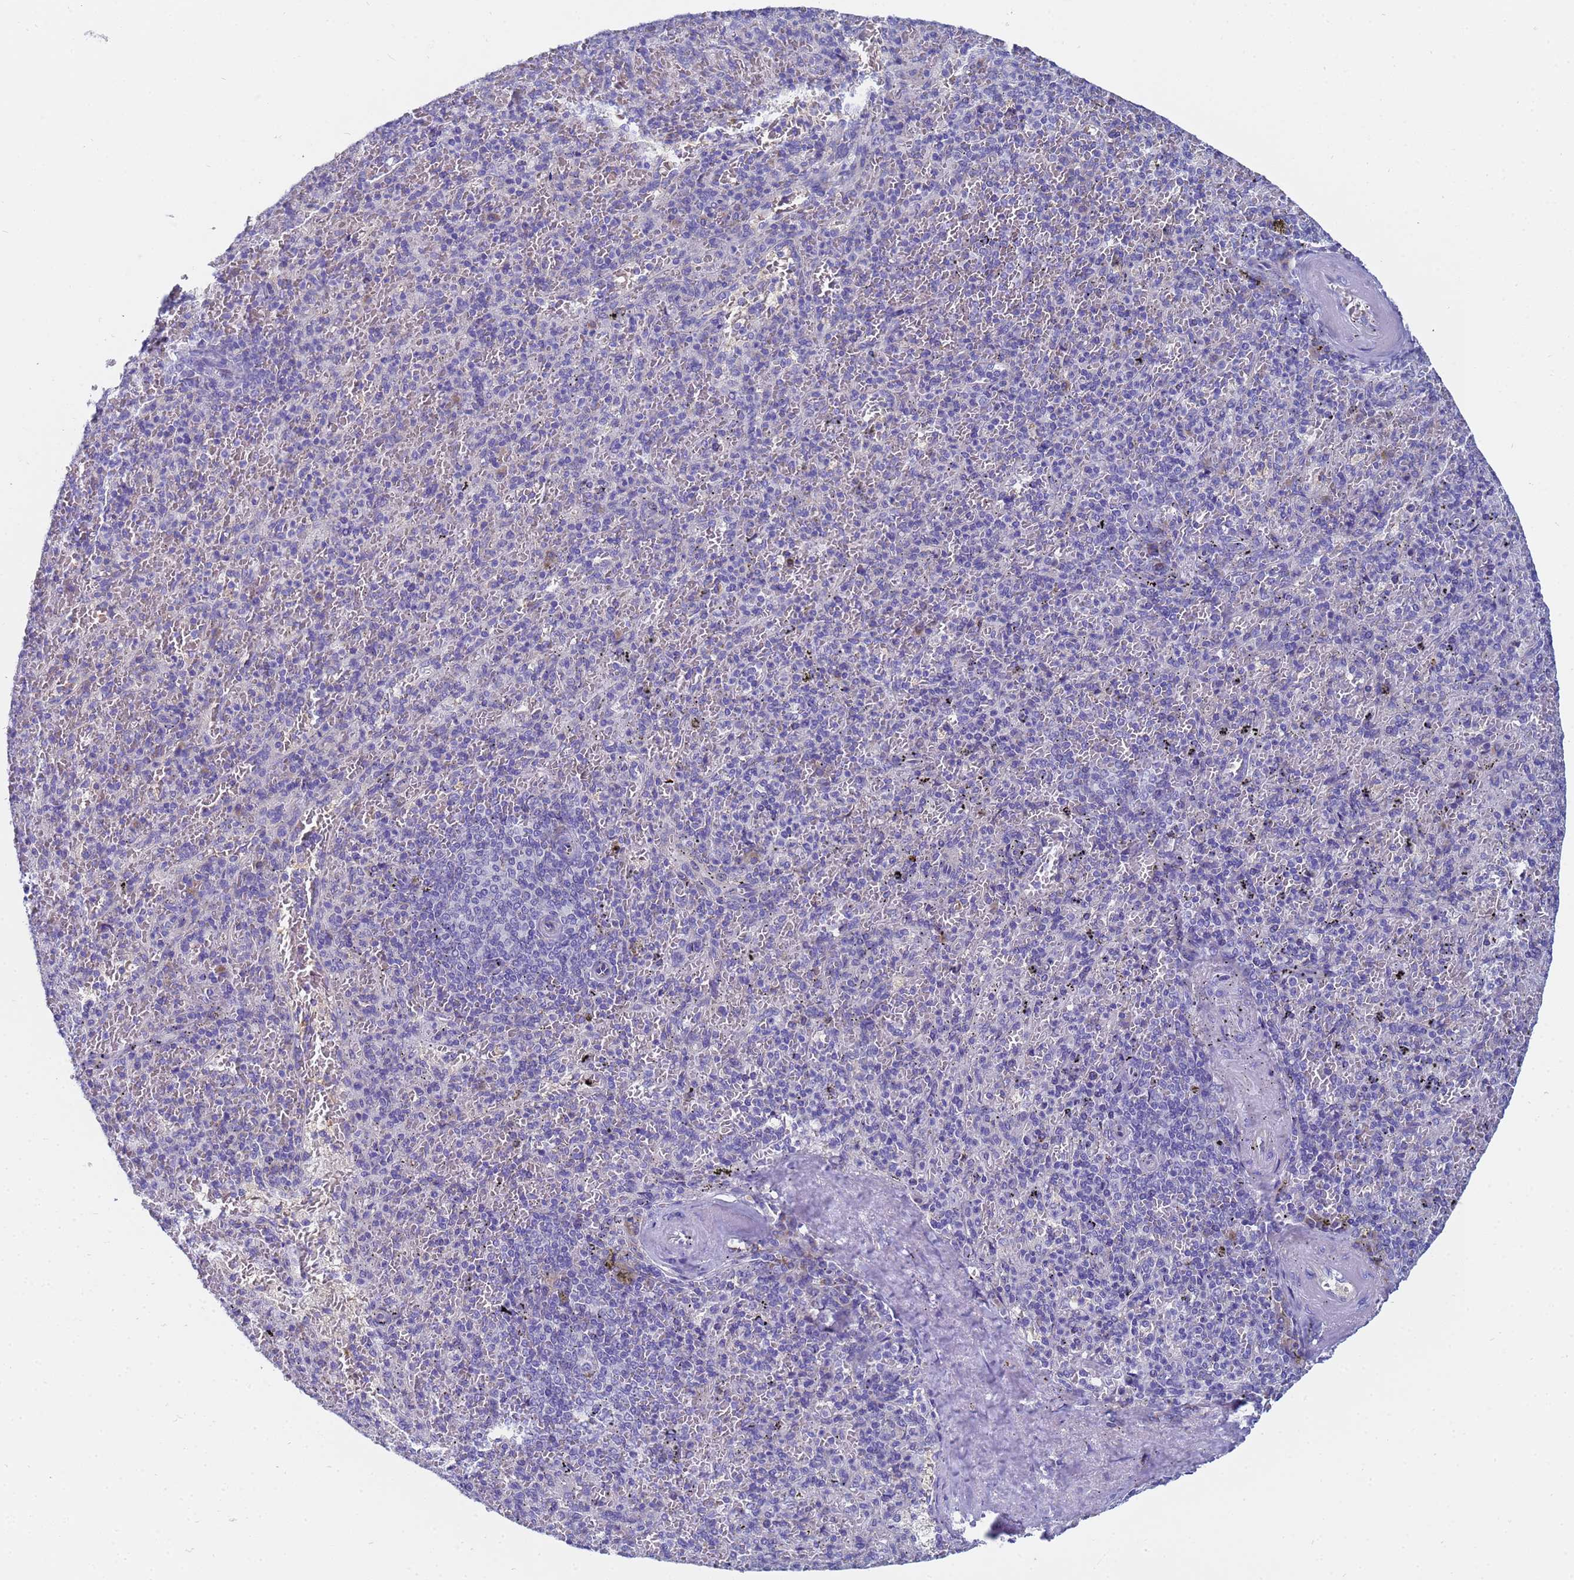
{"staining": {"intensity": "negative", "quantity": "none", "location": "none"}, "tissue": "spleen", "cell_type": "Cells in red pulp", "image_type": "normal", "snomed": [{"axis": "morphology", "description": "Normal tissue, NOS"}, {"axis": "topography", "description": "Spleen"}], "caption": "DAB (3,3'-diaminobenzidine) immunohistochemical staining of normal spleen demonstrates no significant expression in cells in red pulp. (DAB (3,3'-diaminobenzidine) immunohistochemistry (IHC) with hematoxylin counter stain).", "gene": "TM4SF4", "patient": {"sex": "male", "age": 82}}